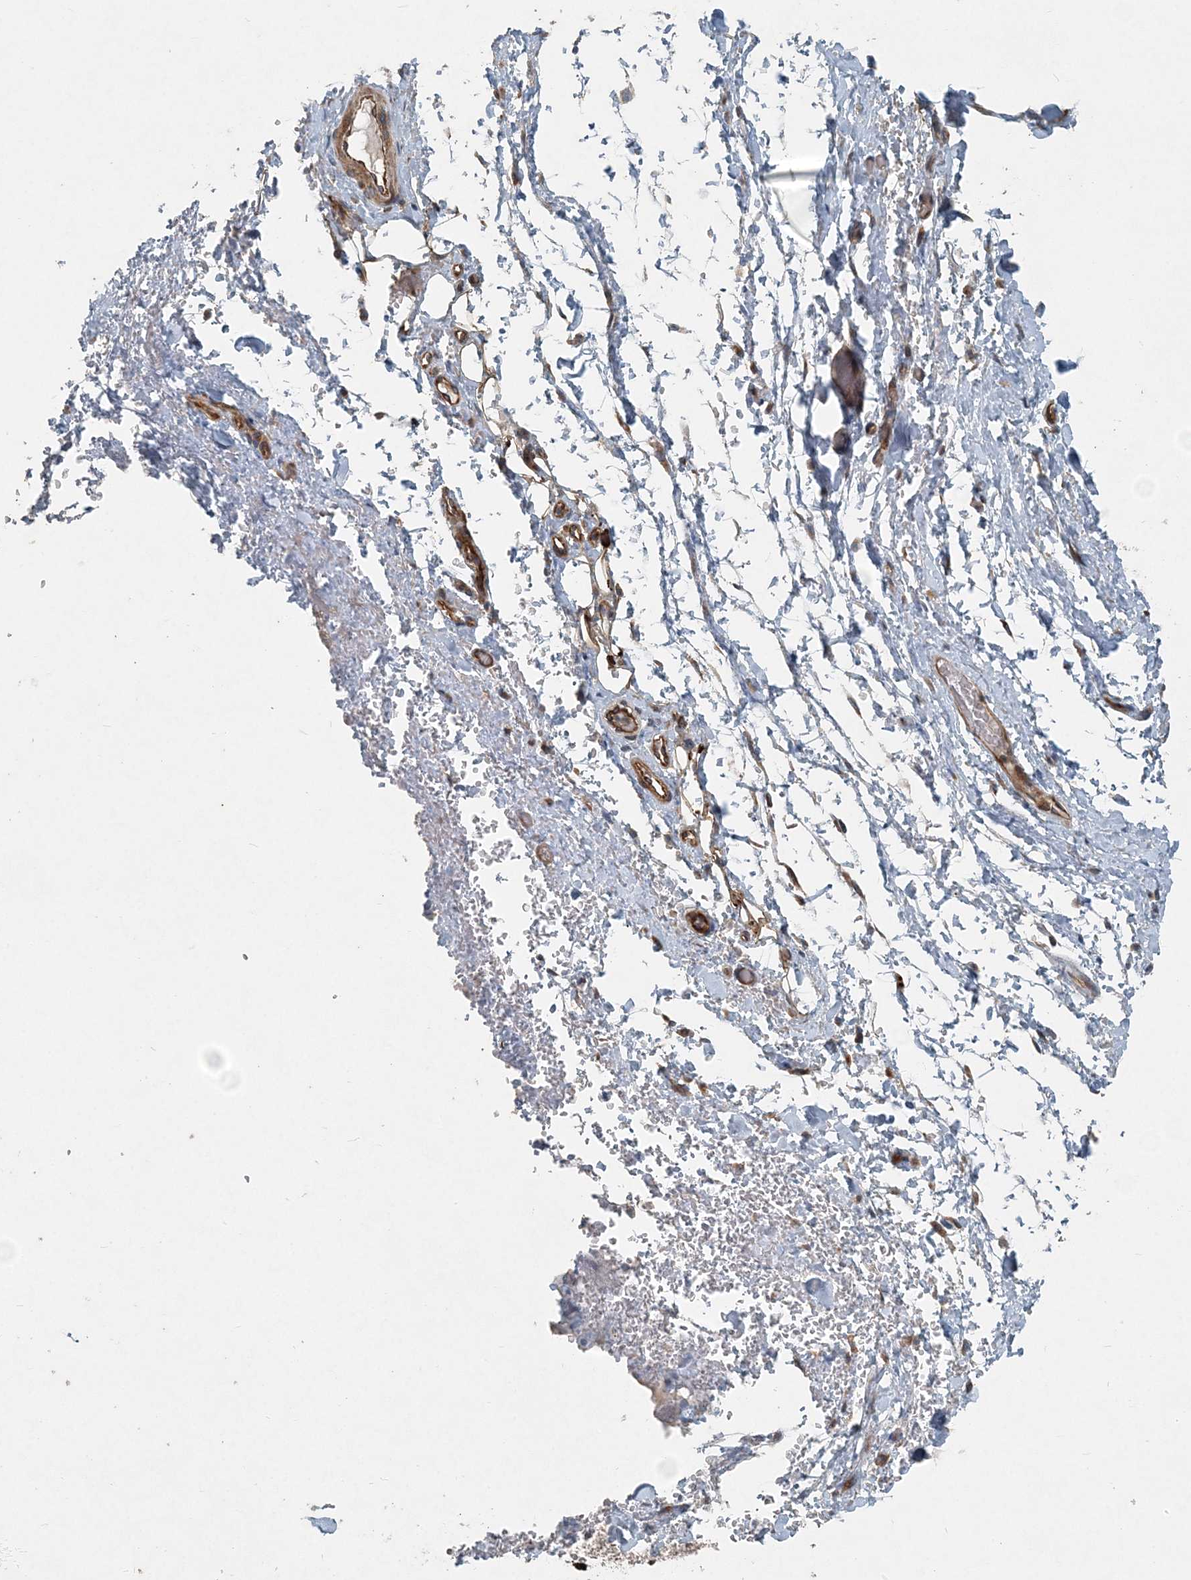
{"staining": {"intensity": "weak", "quantity": ">75%", "location": "cytoplasmic/membranous"}, "tissue": "adipose tissue", "cell_type": "Adipocytes", "image_type": "normal", "snomed": [{"axis": "morphology", "description": "Normal tissue, NOS"}, {"axis": "morphology", "description": "Adenocarcinoma, NOS"}, {"axis": "topography", "description": "Stomach, upper"}, {"axis": "topography", "description": "Peripheral nerve tissue"}], "caption": "This micrograph displays benign adipose tissue stained with immunohistochemistry (IHC) to label a protein in brown. The cytoplasmic/membranous of adipocytes show weak positivity for the protein. Nuclei are counter-stained blue.", "gene": "INTU", "patient": {"sex": "male", "age": 62}}